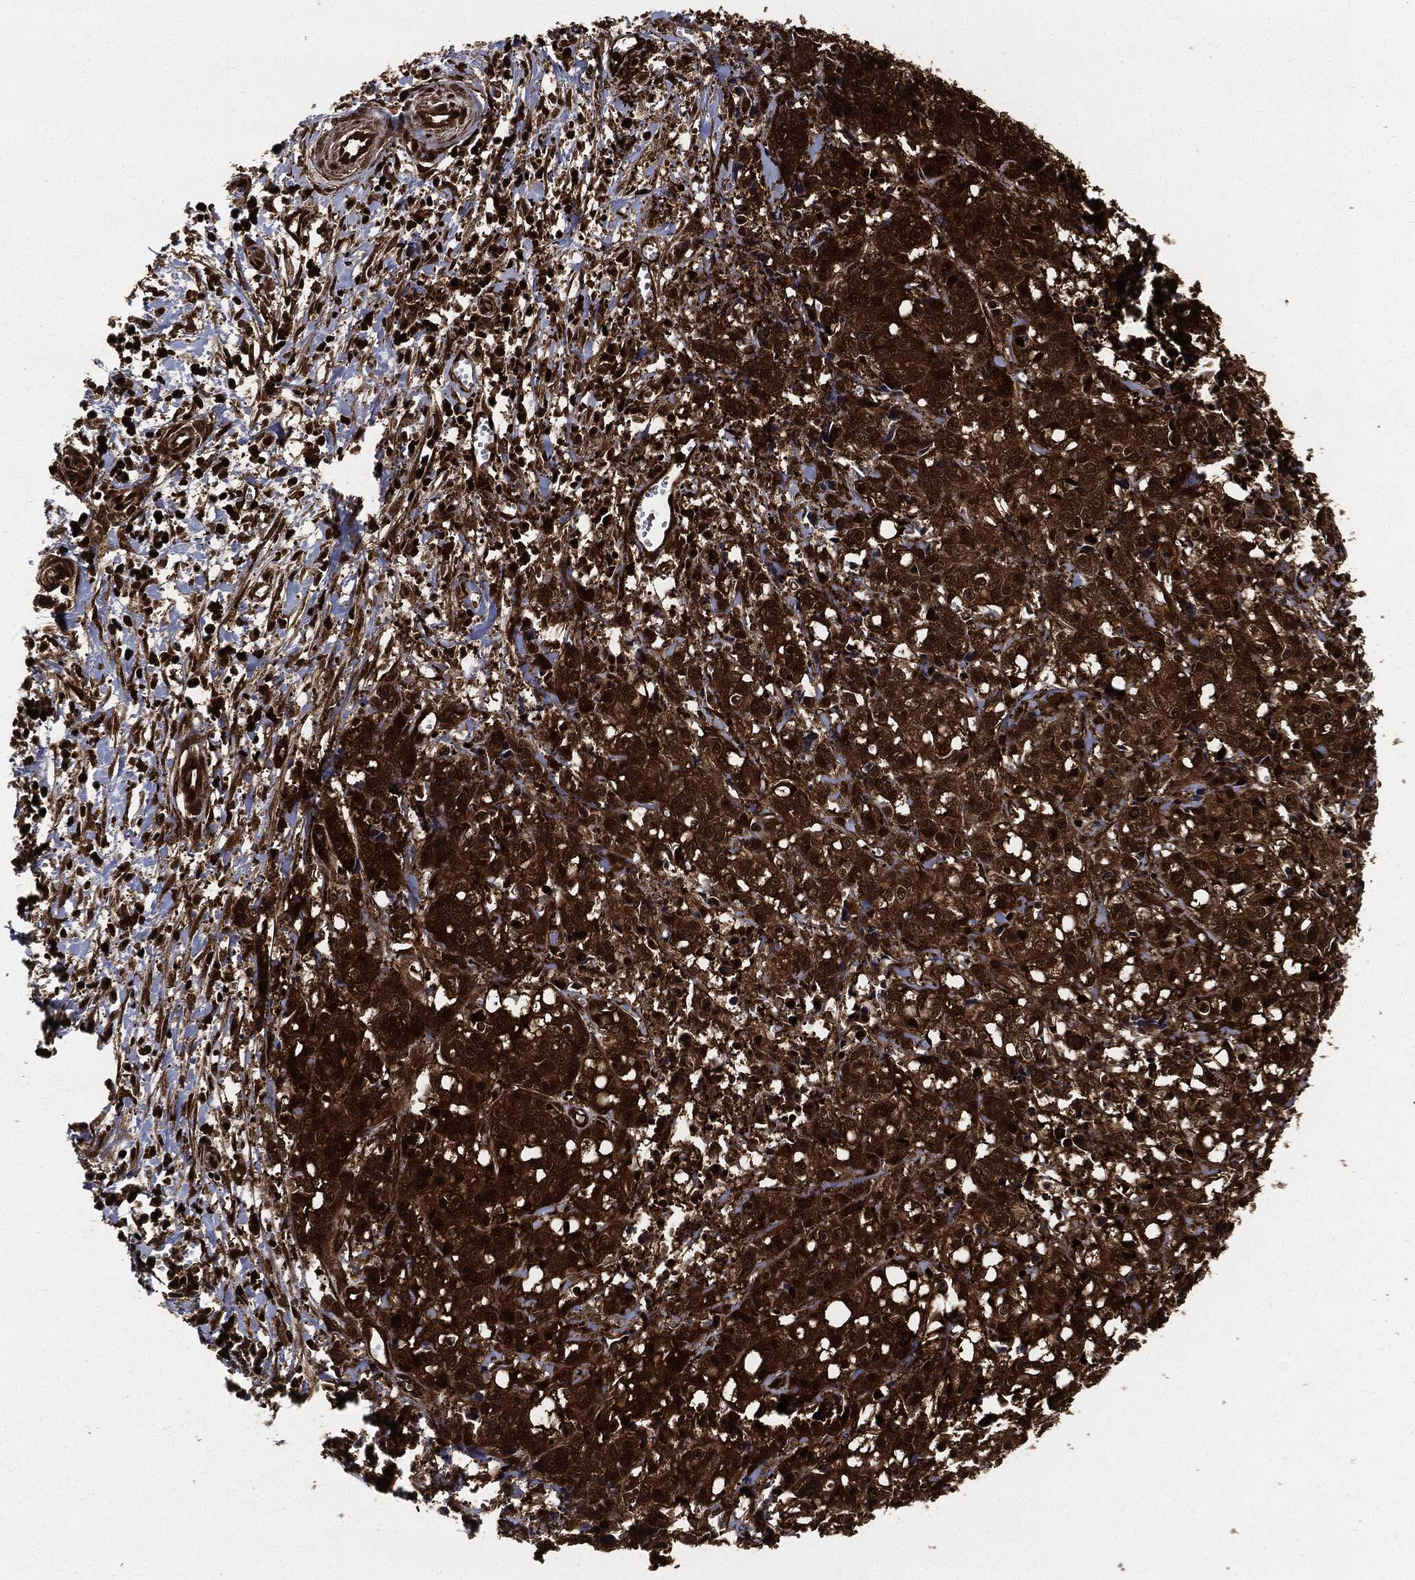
{"staining": {"intensity": "strong", "quantity": ">75%", "location": "cytoplasmic/membranous"}, "tissue": "pancreatic cancer", "cell_type": "Tumor cells", "image_type": "cancer", "snomed": [{"axis": "morphology", "description": "Adenocarcinoma, NOS"}, {"axis": "topography", "description": "Pancreas"}], "caption": "Human pancreatic cancer (adenocarcinoma) stained with a brown dye displays strong cytoplasmic/membranous positive positivity in about >75% of tumor cells.", "gene": "YWHAB", "patient": {"sex": "male", "age": 64}}